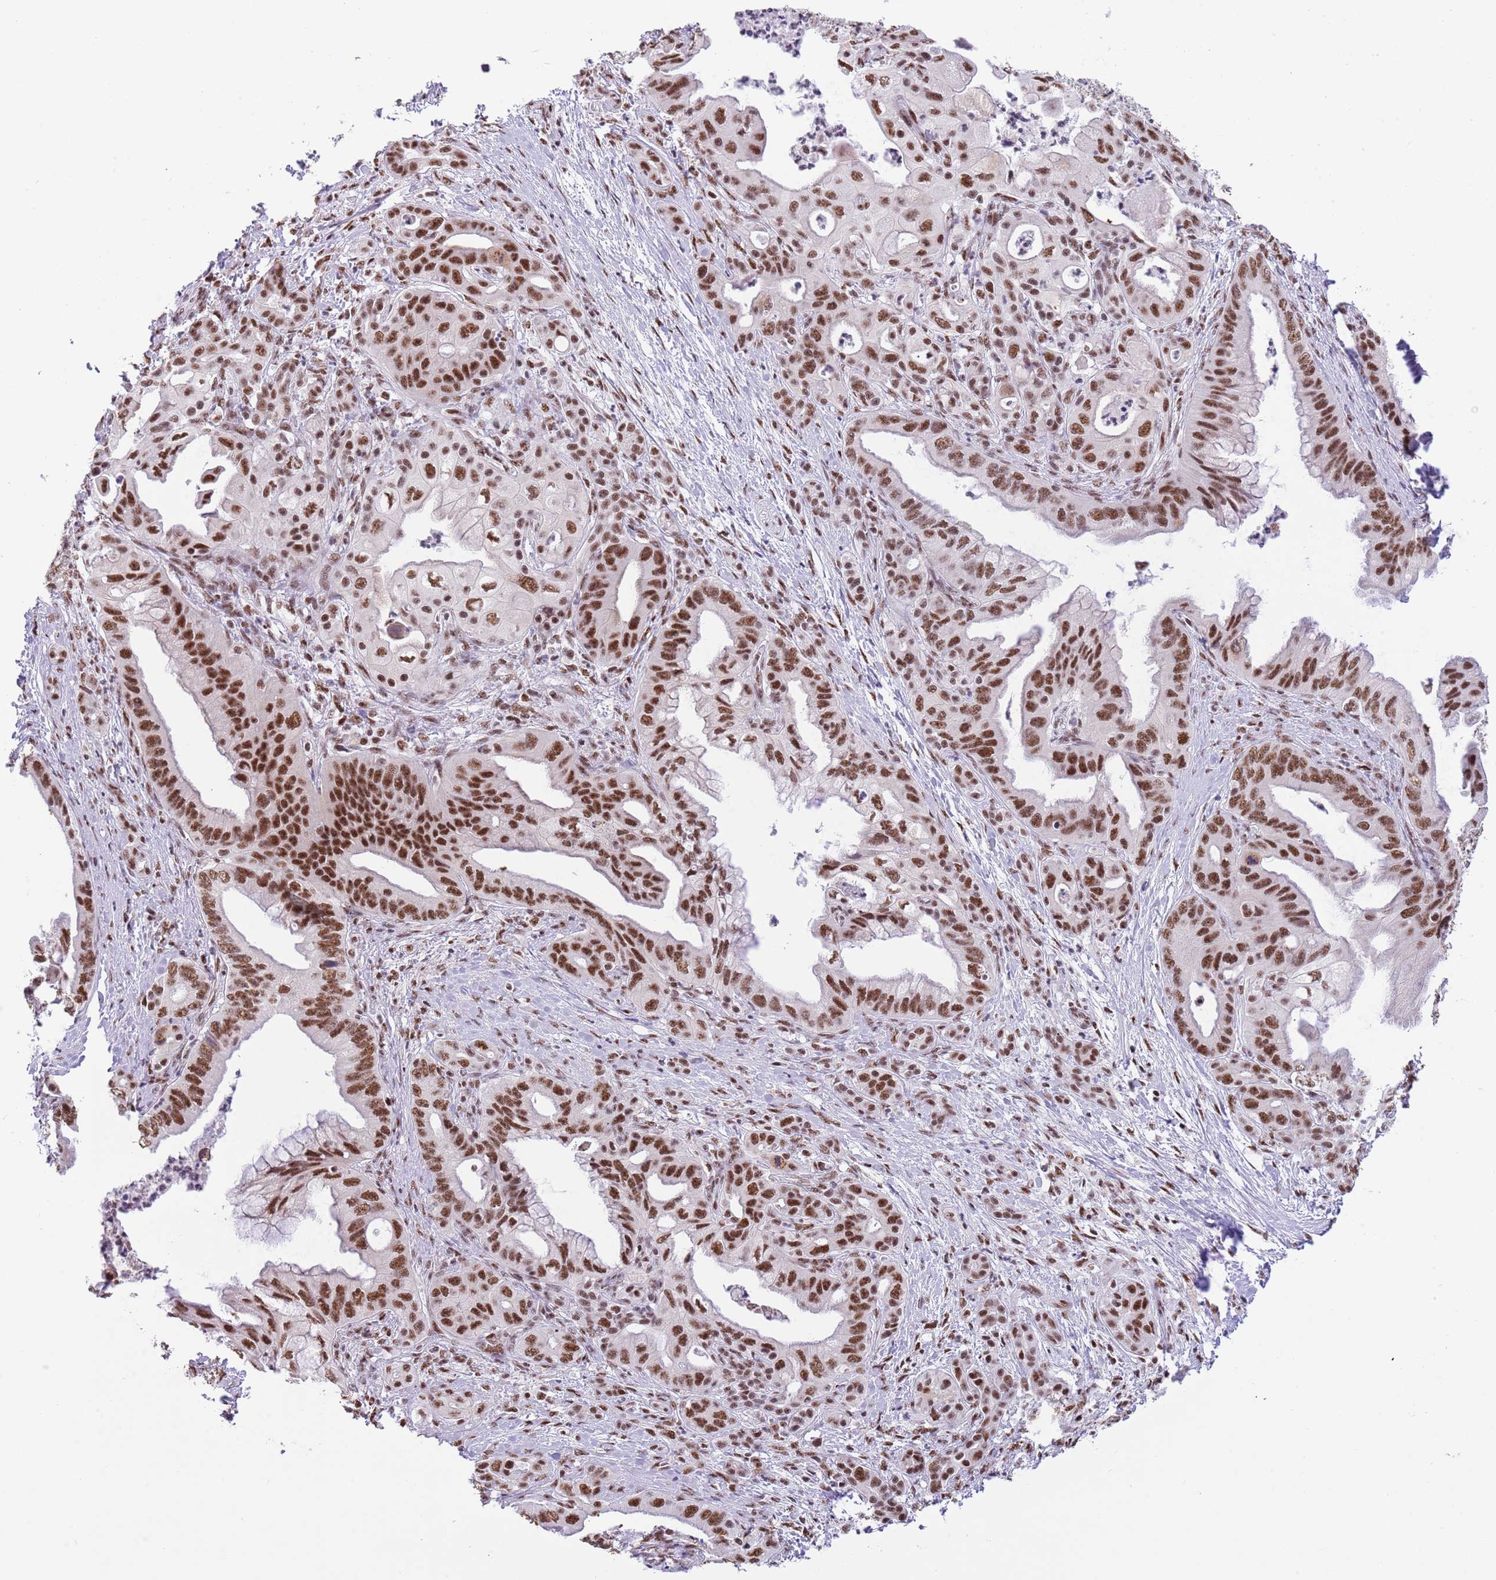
{"staining": {"intensity": "strong", "quantity": ">75%", "location": "nuclear"}, "tissue": "pancreatic cancer", "cell_type": "Tumor cells", "image_type": "cancer", "snomed": [{"axis": "morphology", "description": "Adenocarcinoma, NOS"}, {"axis": "topography", "description": "Pancreas"}], "caption": "Human adenocarcinoma (pancreatic) stained with a protein marker demonstrates strong staining in tumor cells.", "gene": "SF3A2", "patient": {"sex": "male", "age": 58}}